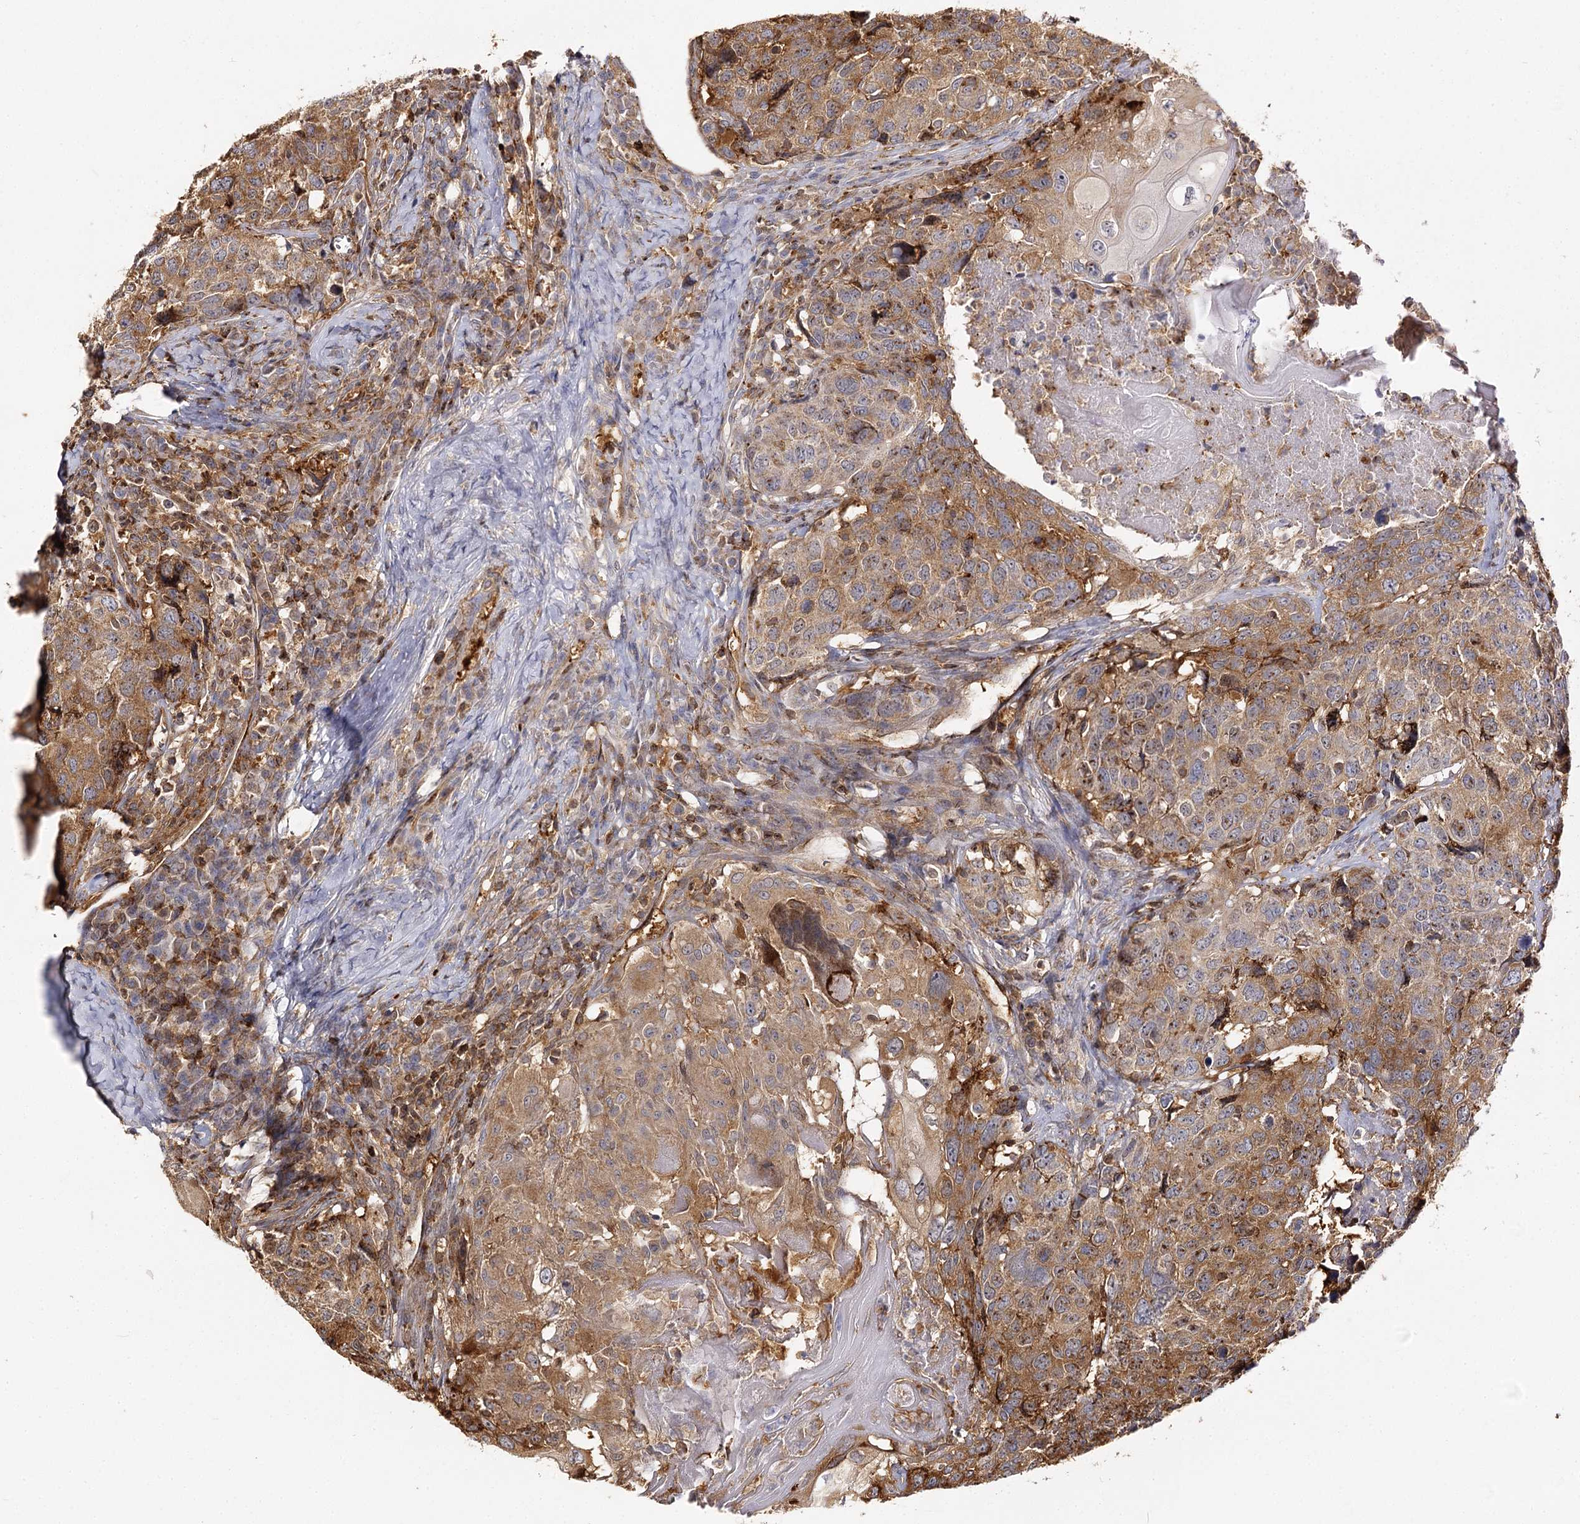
{"staining": {"intensity": "moderate", "quantity": ">75%", "location": "cytoplasmic/membranous"}, "tissue": "head and neck cancer", "cell_type": "Tumor cells", "image_type": "cancer", "snomed": [{"axis": "morphology", "description": "Squamous cell carcinoma, NOS"}, {"axis": "topography", "description": "Head-Neck"}], "caption": "The photomicrograph shows a brown stain indicating the presence of a protein in the cytoplasmic/membranous of tumor cells in head and neck cancer.", "gene": "SEC24B", "patient": {"sex": "male", "age": 66}}